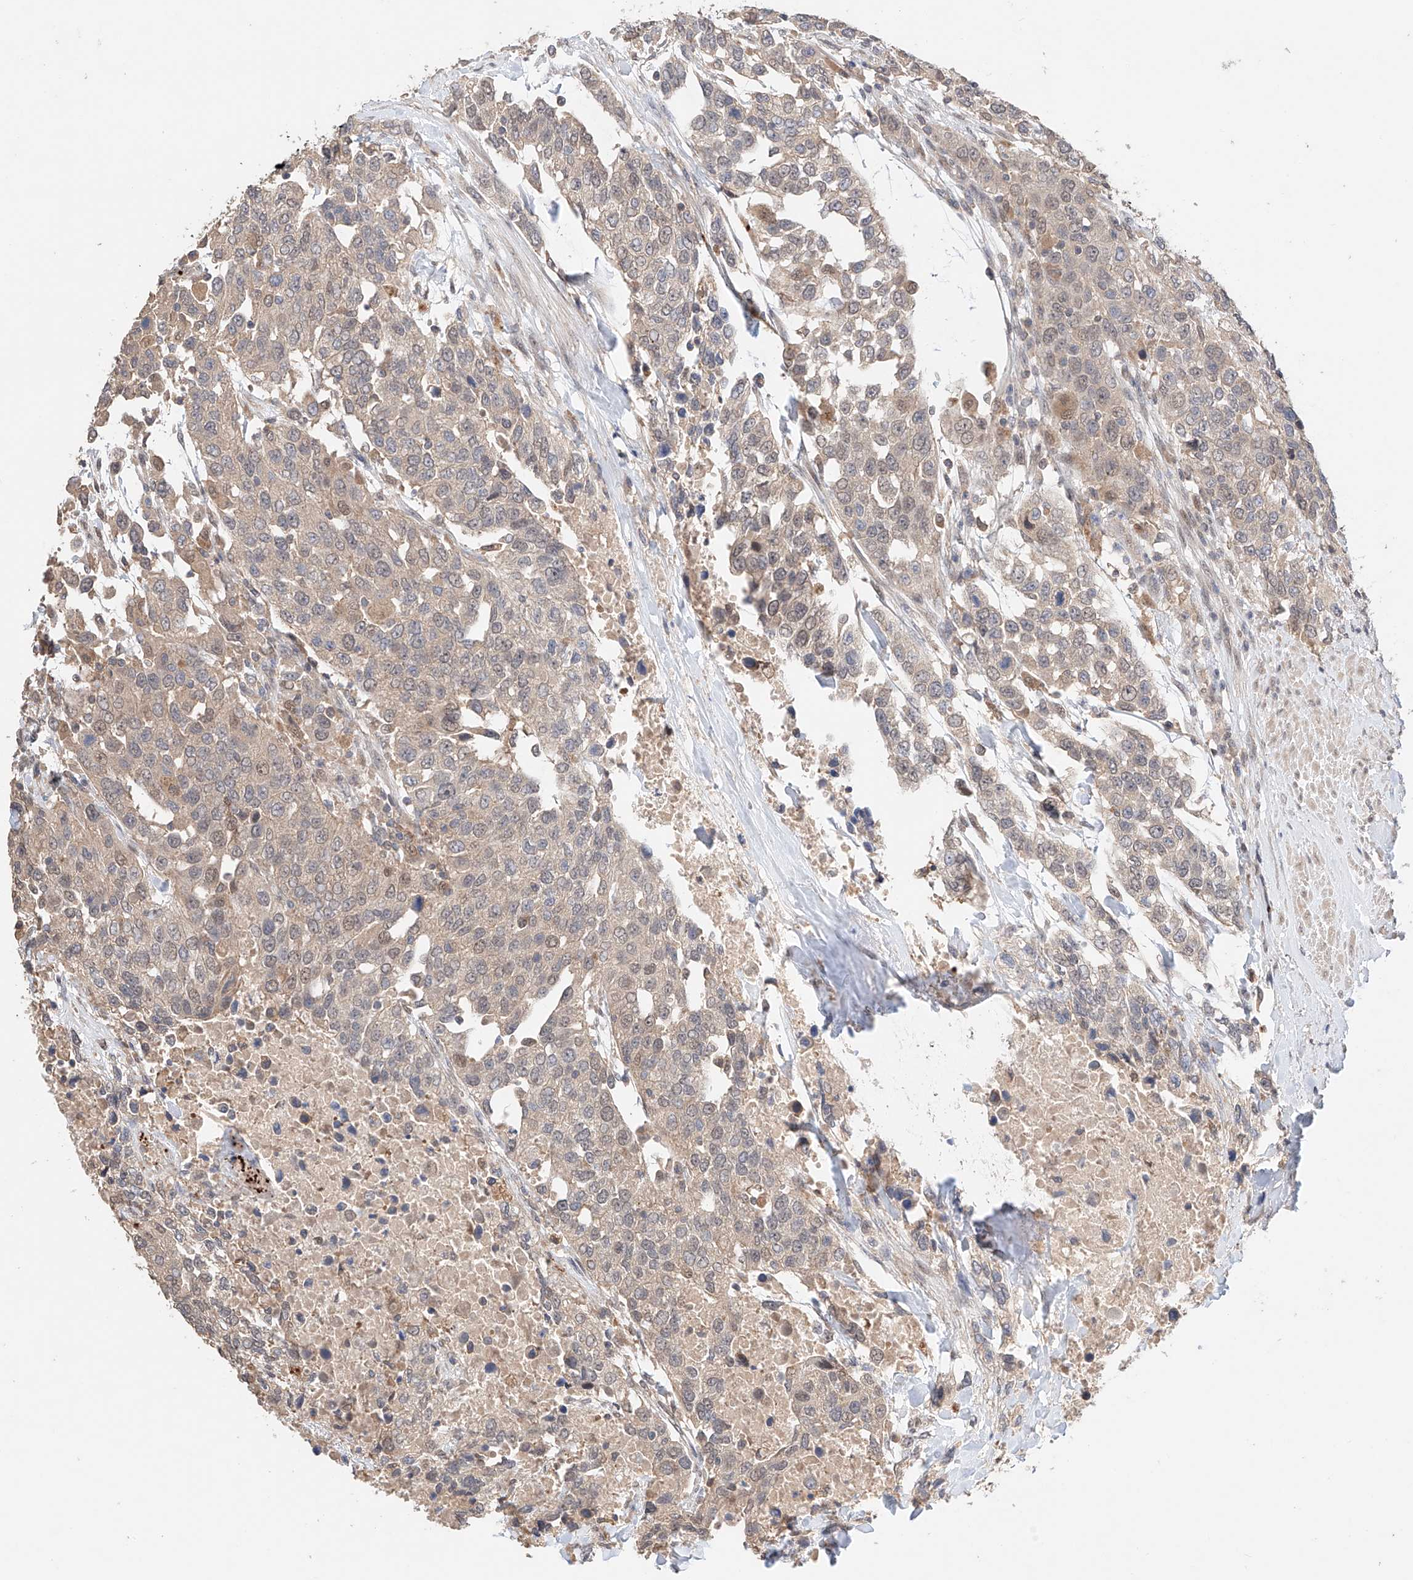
{"staining": {"intensity": "negative", "quantity": "none", "location": "none"}, "tissue": "urothelial cancer", "cell_type": "Tumor cells", "image_type": "cancer", "snomed": [{"axis": "morphology", "description": "Urothelial carcinoma, High grade"}, {"axis": "topography", "description": "Urinary bladder"}], "caption": "A photomicrograph of urothelial cancer stained for a protein reveals no brown staining in tumor cells. The staining is performed using DAB (3,3'-diaminobenzidine) brown chromogen with nuclei counter-stained in using hematoxylin.", "gene": "ZFHX2", "patient": {"sex": "female", "age": 80}}